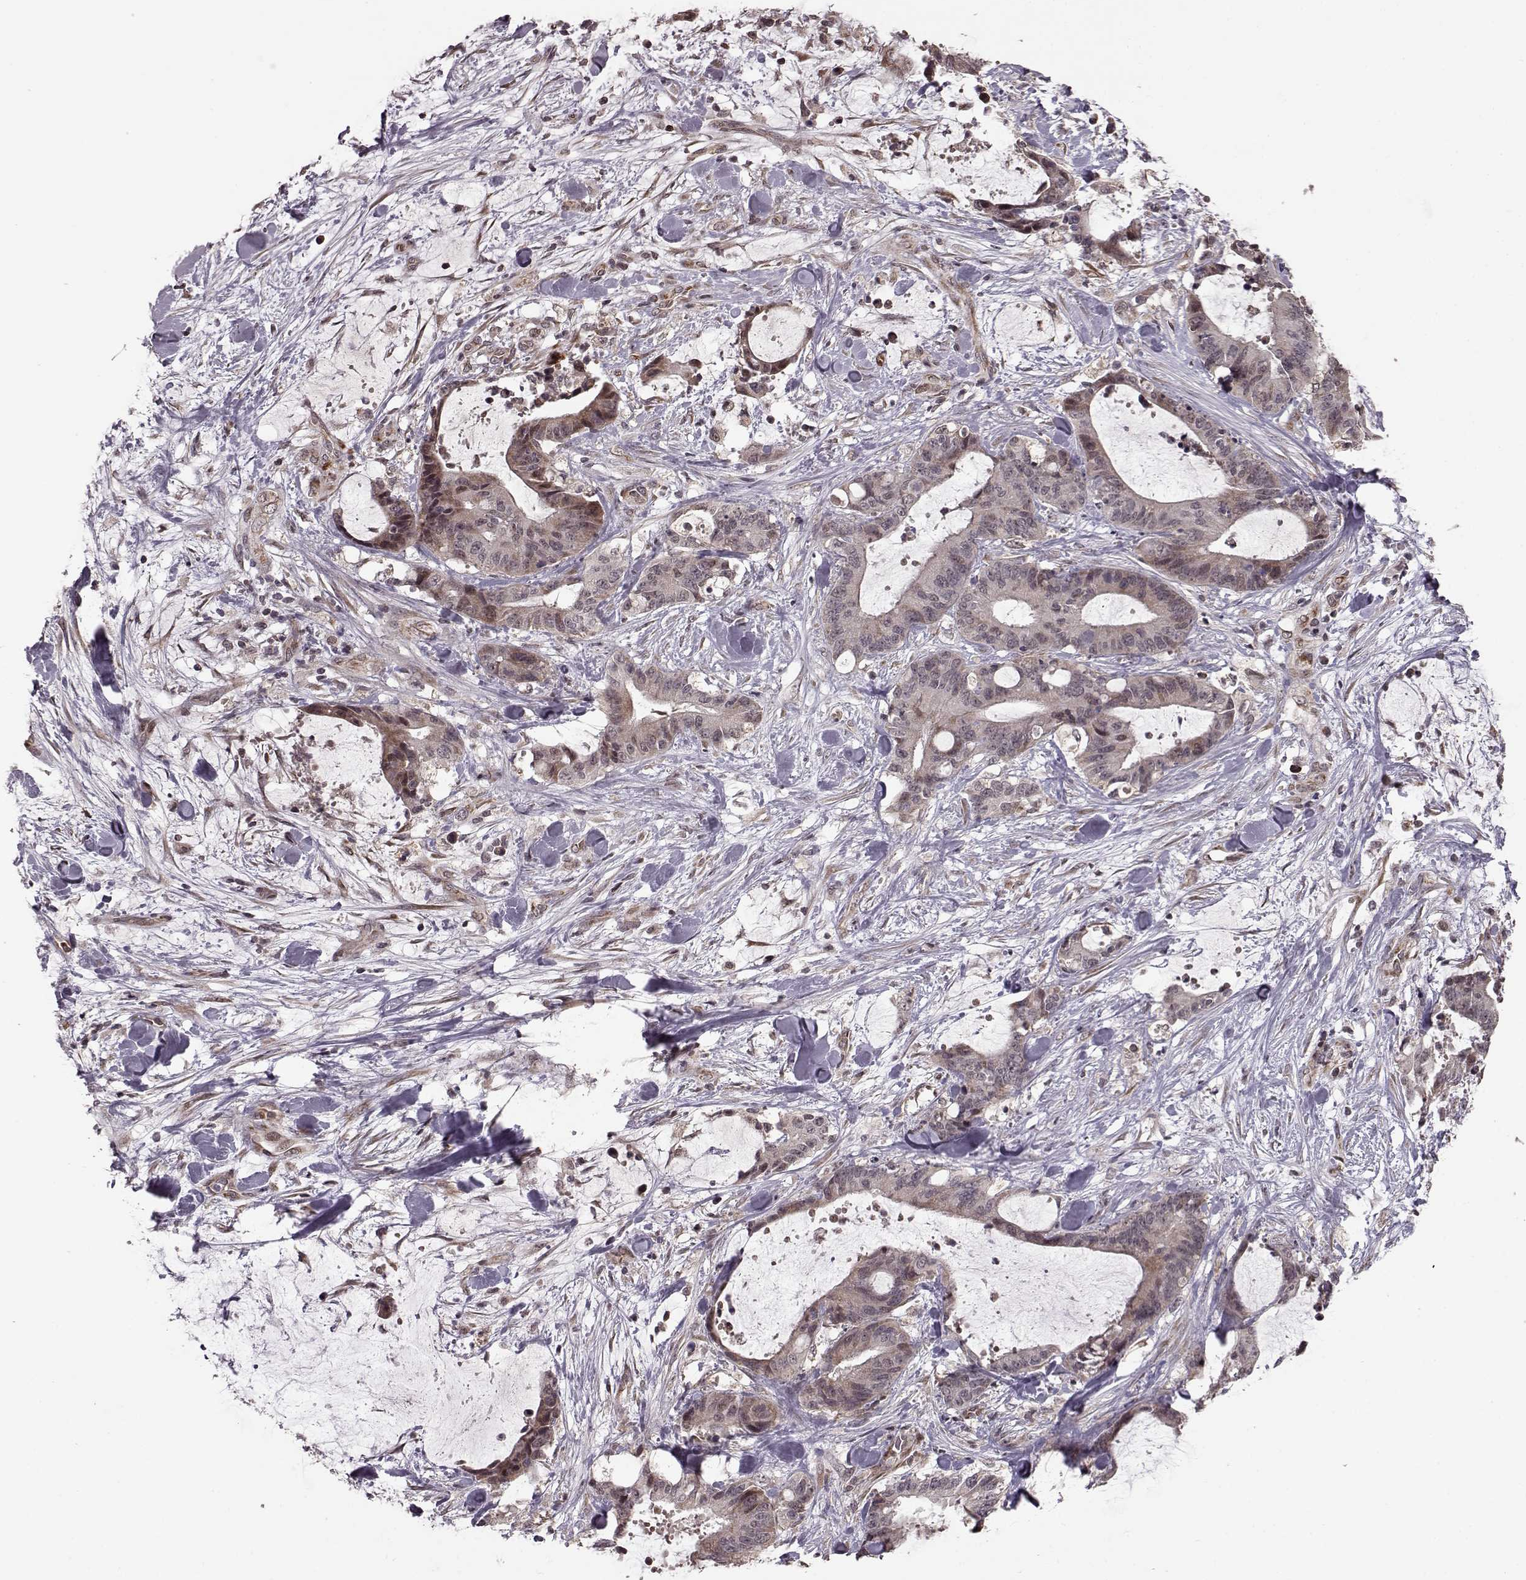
{"staining": {"intensity": "moderate", "quantity": ">75%", "location": "cytoplasmic/membranous"}, "tissue": "liver cancer", "cell_type": "Tumor cells", "image_type": "cancer", "snomed": [{"axis": "morphology", "description": "Cholangiocarcinoma"}, {"axis": "topography", "description": "Liver"}], "caption": "Liver cancer (cholangiocarcinoma) stained with a protein marker displays moderate staining in tumor cells.", "gene": "ELOVL5", "patient": {"sex": "female", "age": 73}}